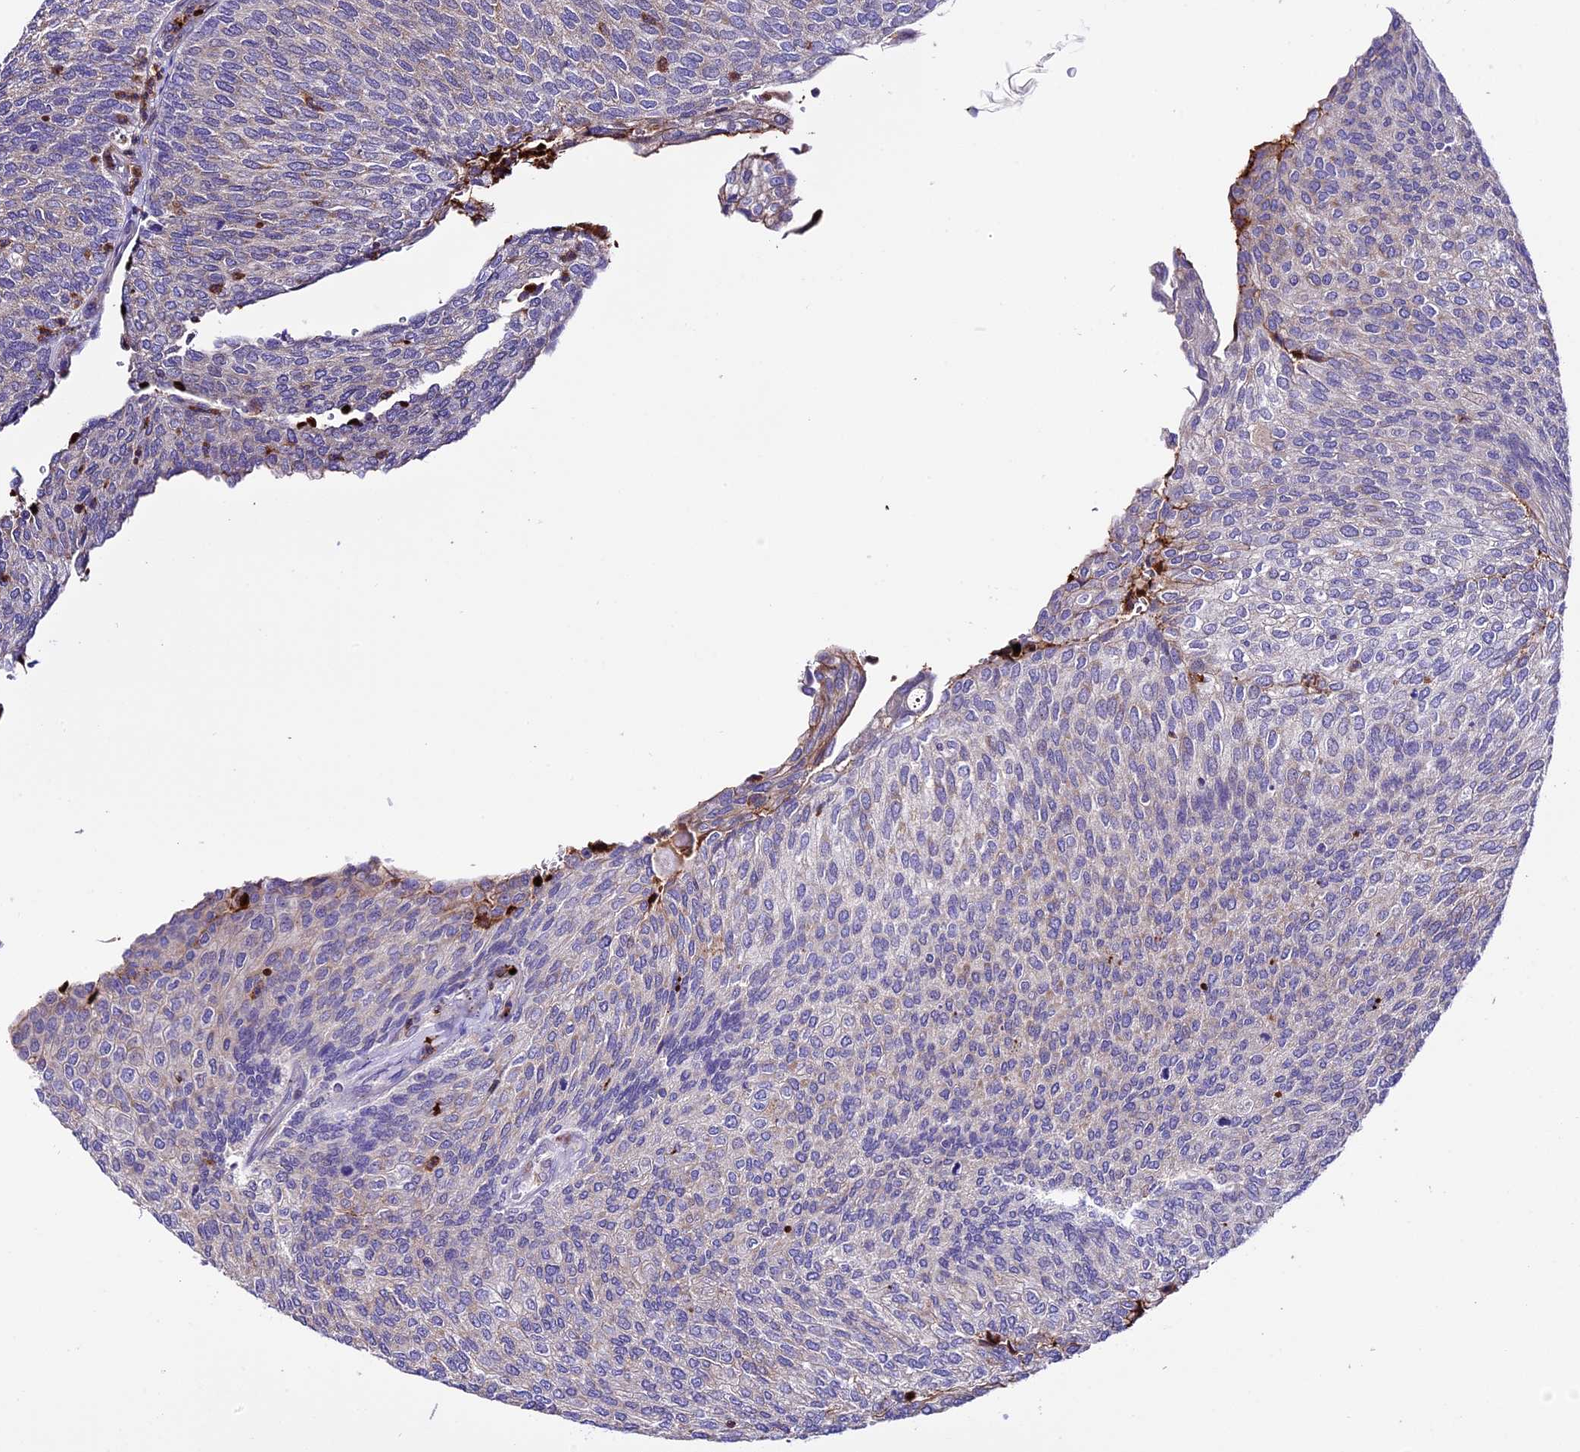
{"staining": {"intensity": "negative", "quantity": "none", "location": "none"}, "tissue": "urothelial cancer", "cell_type": "Tumor cells", "image_type": "cancer", "snomed": [{"axis": "morphology", "description": "Urothelial carcinoma, Low grade"}, {"axis": "topography", "description": "Urinary bladder"}], "caption": "Protein analysis of urothelial cancer demonstrates no significant expression in tumor cells.", "gene": "MAP3K7CL", "patient": {"sex": "female", "age": 79}}